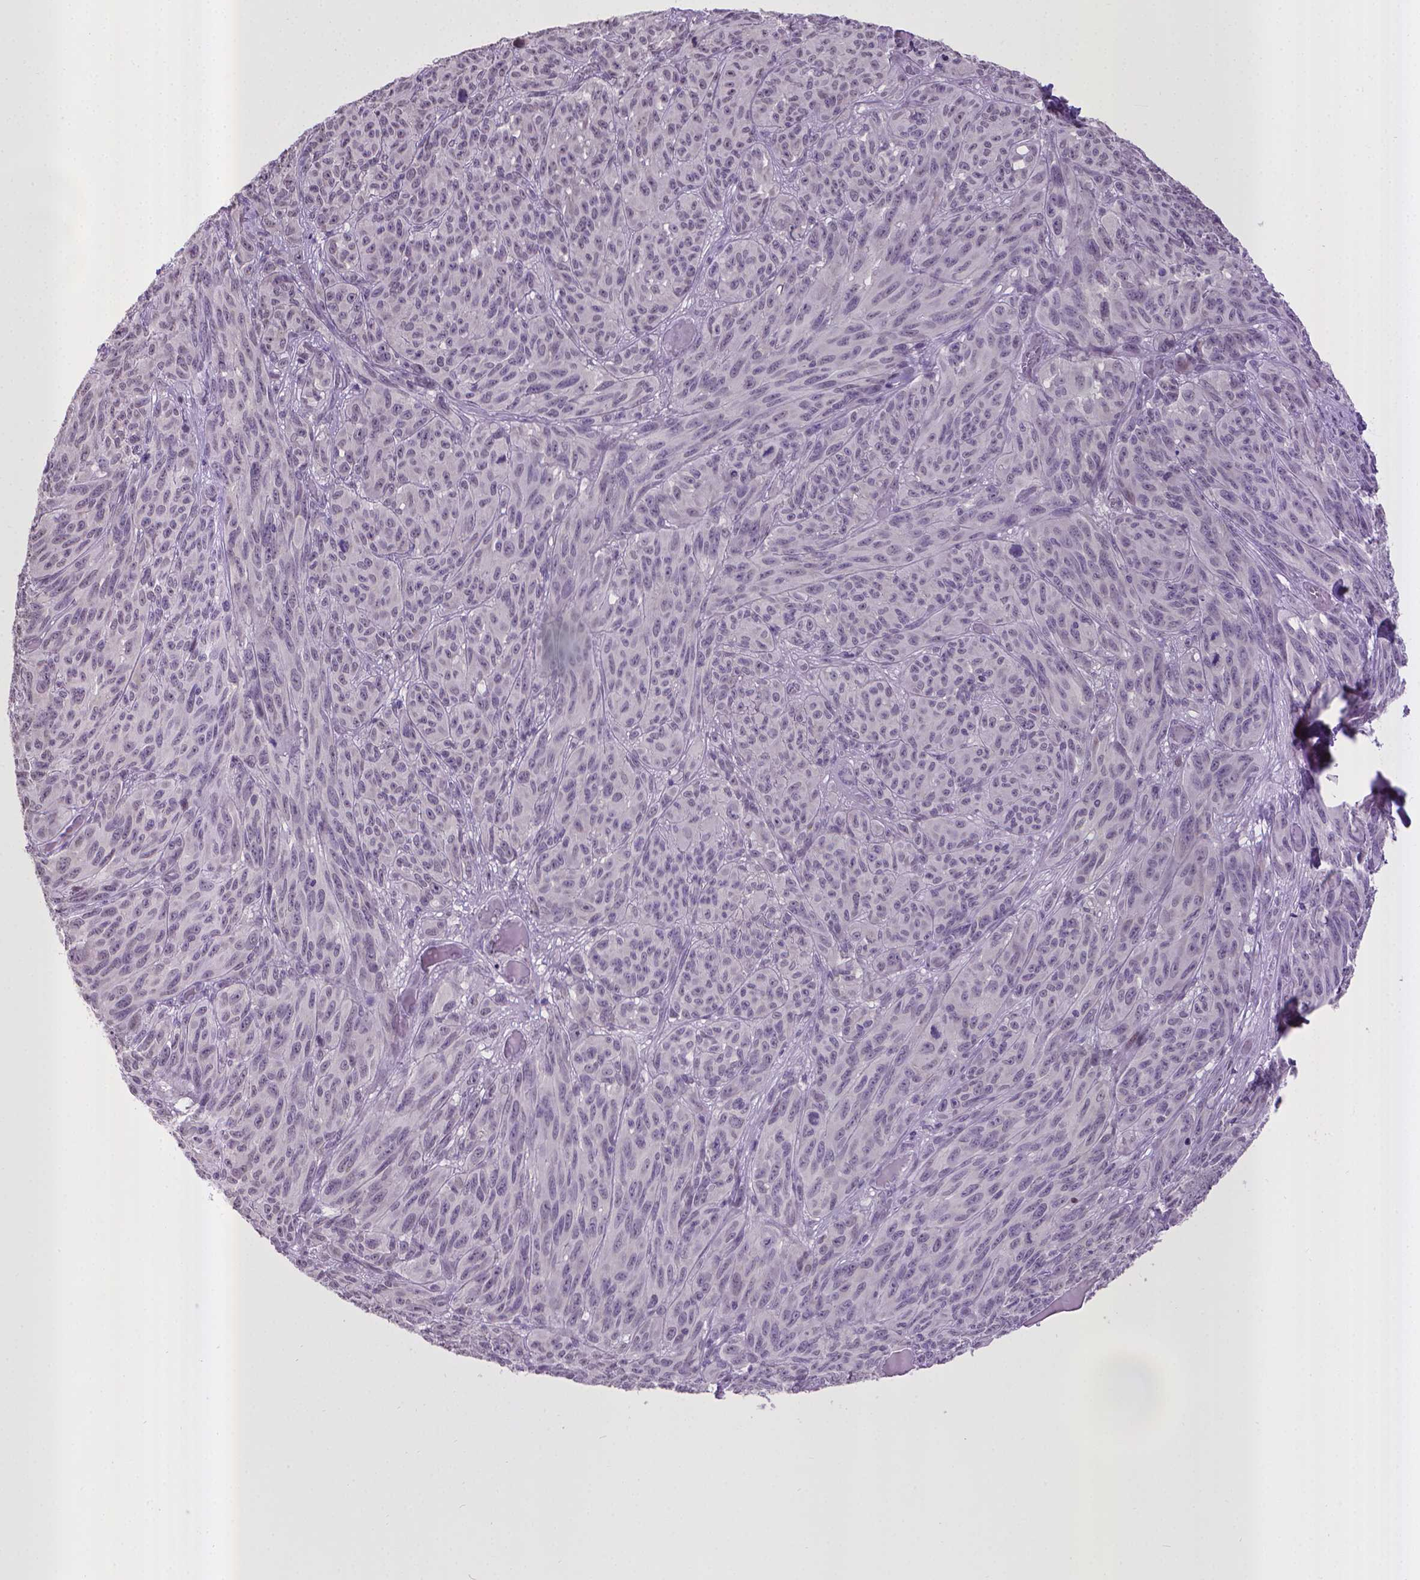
{"staining": {"intensity": "negative", "quantity": "none", "location": "none"}, "tissue": "melanoma", "cell_type": "Tumor cells", "image_type": "cancer", "snomed": [{"axis": "morphology", "description": "Malignant melanoma, NOS"}, {"axis": "topography", "description": "Vulva, labia, clitoris and Bartholin´s gland, NO"}], "caption": "Immunohistochemistry (IHC) photomicrograph of neoplastic tissue: melanoma stained with DAB exhibits no significant protein expression in tumor cells. Brightfield microscopy of immunohistochemistry (IHC) stained with DAB (brown) and hematoxylin (blue), captured at high magnification.", "gene": "KMO", "patient": {"sex": "female", "age": 75}}